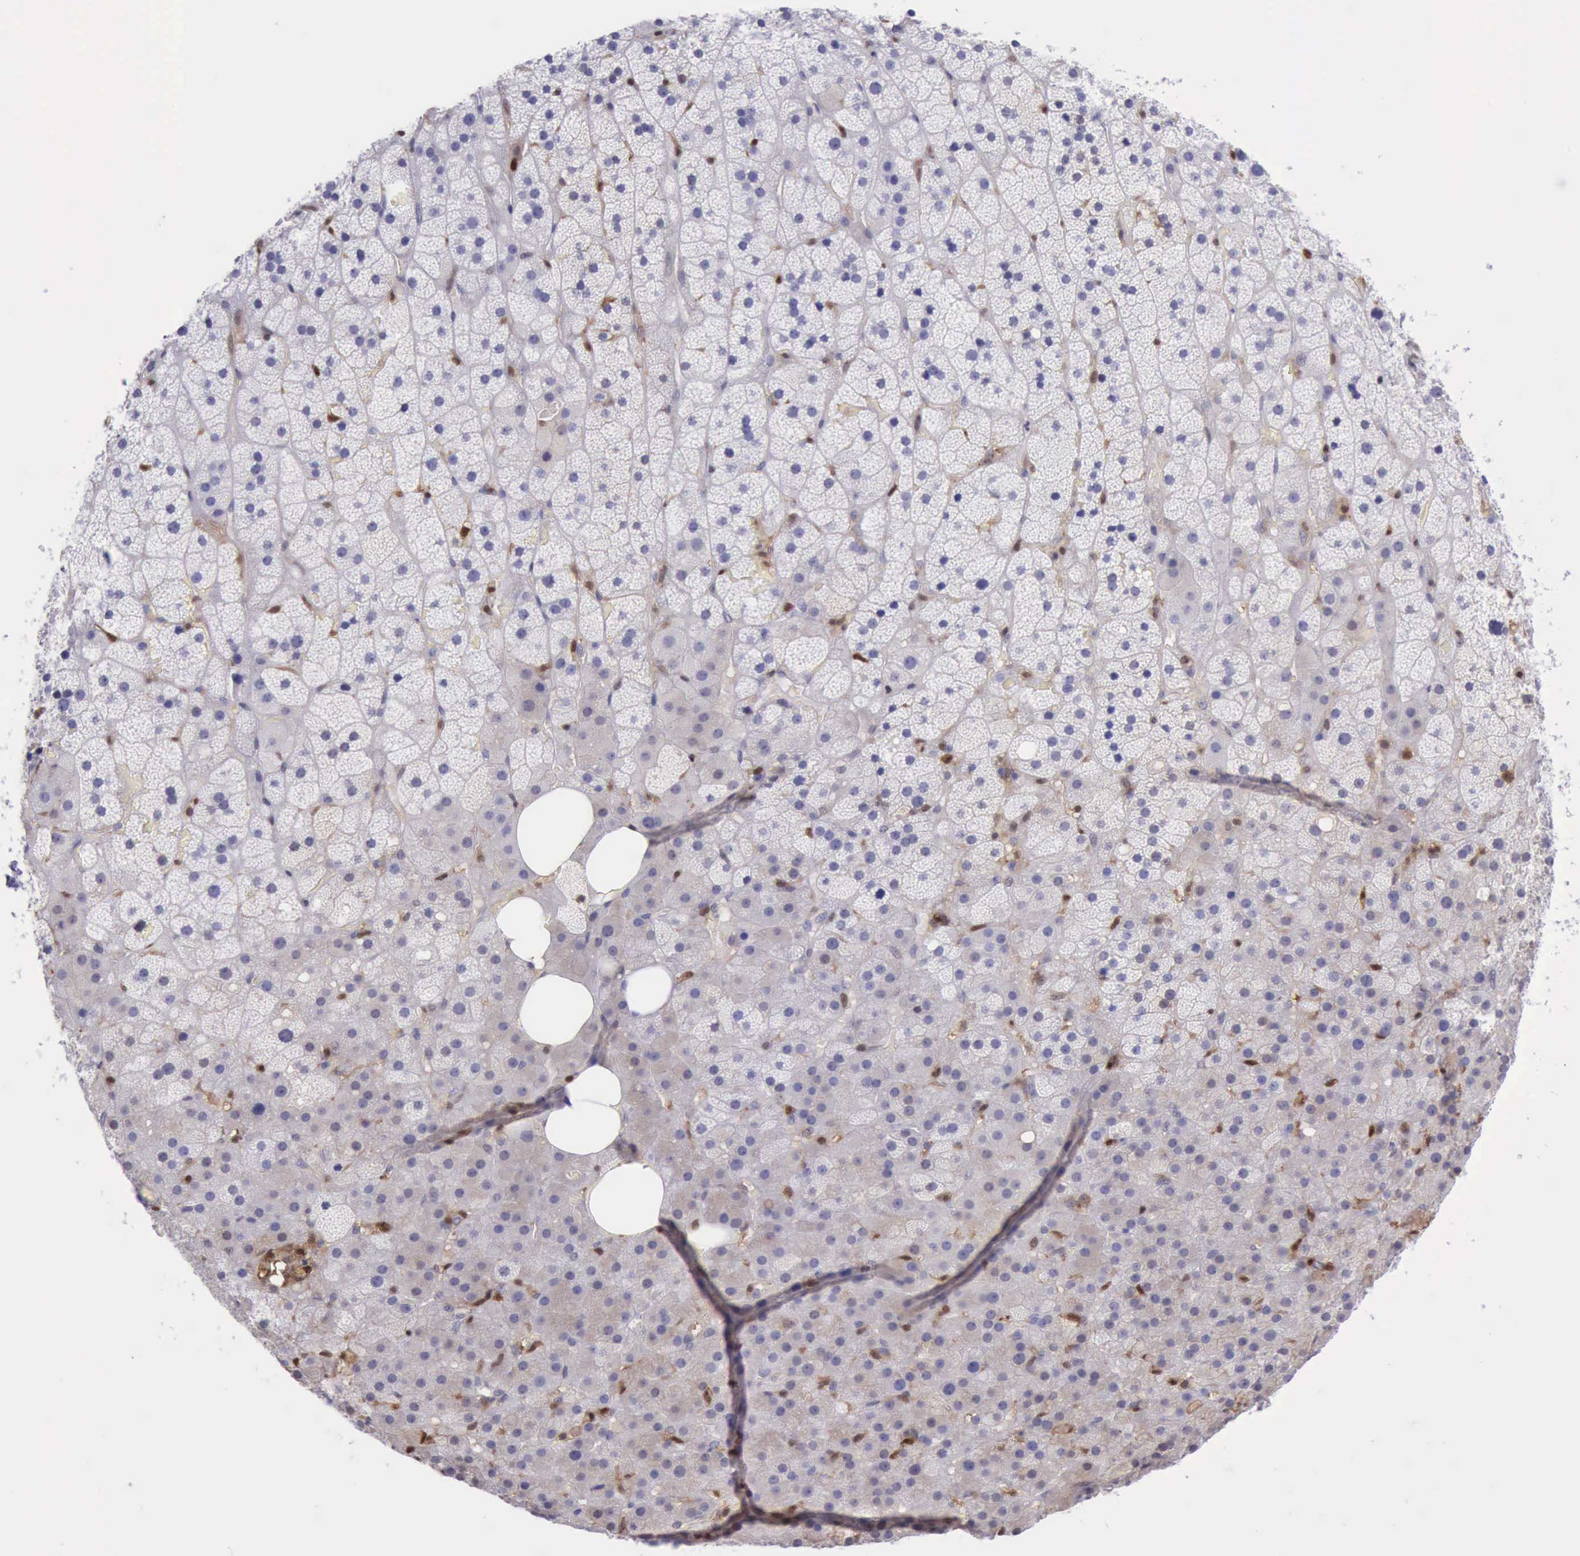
{"staining": {"intensity": "negative", "quantity": "none", "location": "none"}, "tissue": "adrenal gland", "cell_type": "Glandular cells", "image_type": "normal", "snomed": [{"axis": "morphology", "description": "Normal tissue, NOS"}, {"axis": "topography", "description": "Adrenal gland"}], "caption": "An immunohistochemistry (IHC) image of normal adrenal gland is shown. There is no staining in glandular cells of adrenal gland.", "gene": "TYMP", "patient": {"sex": "male", "age": 35}}